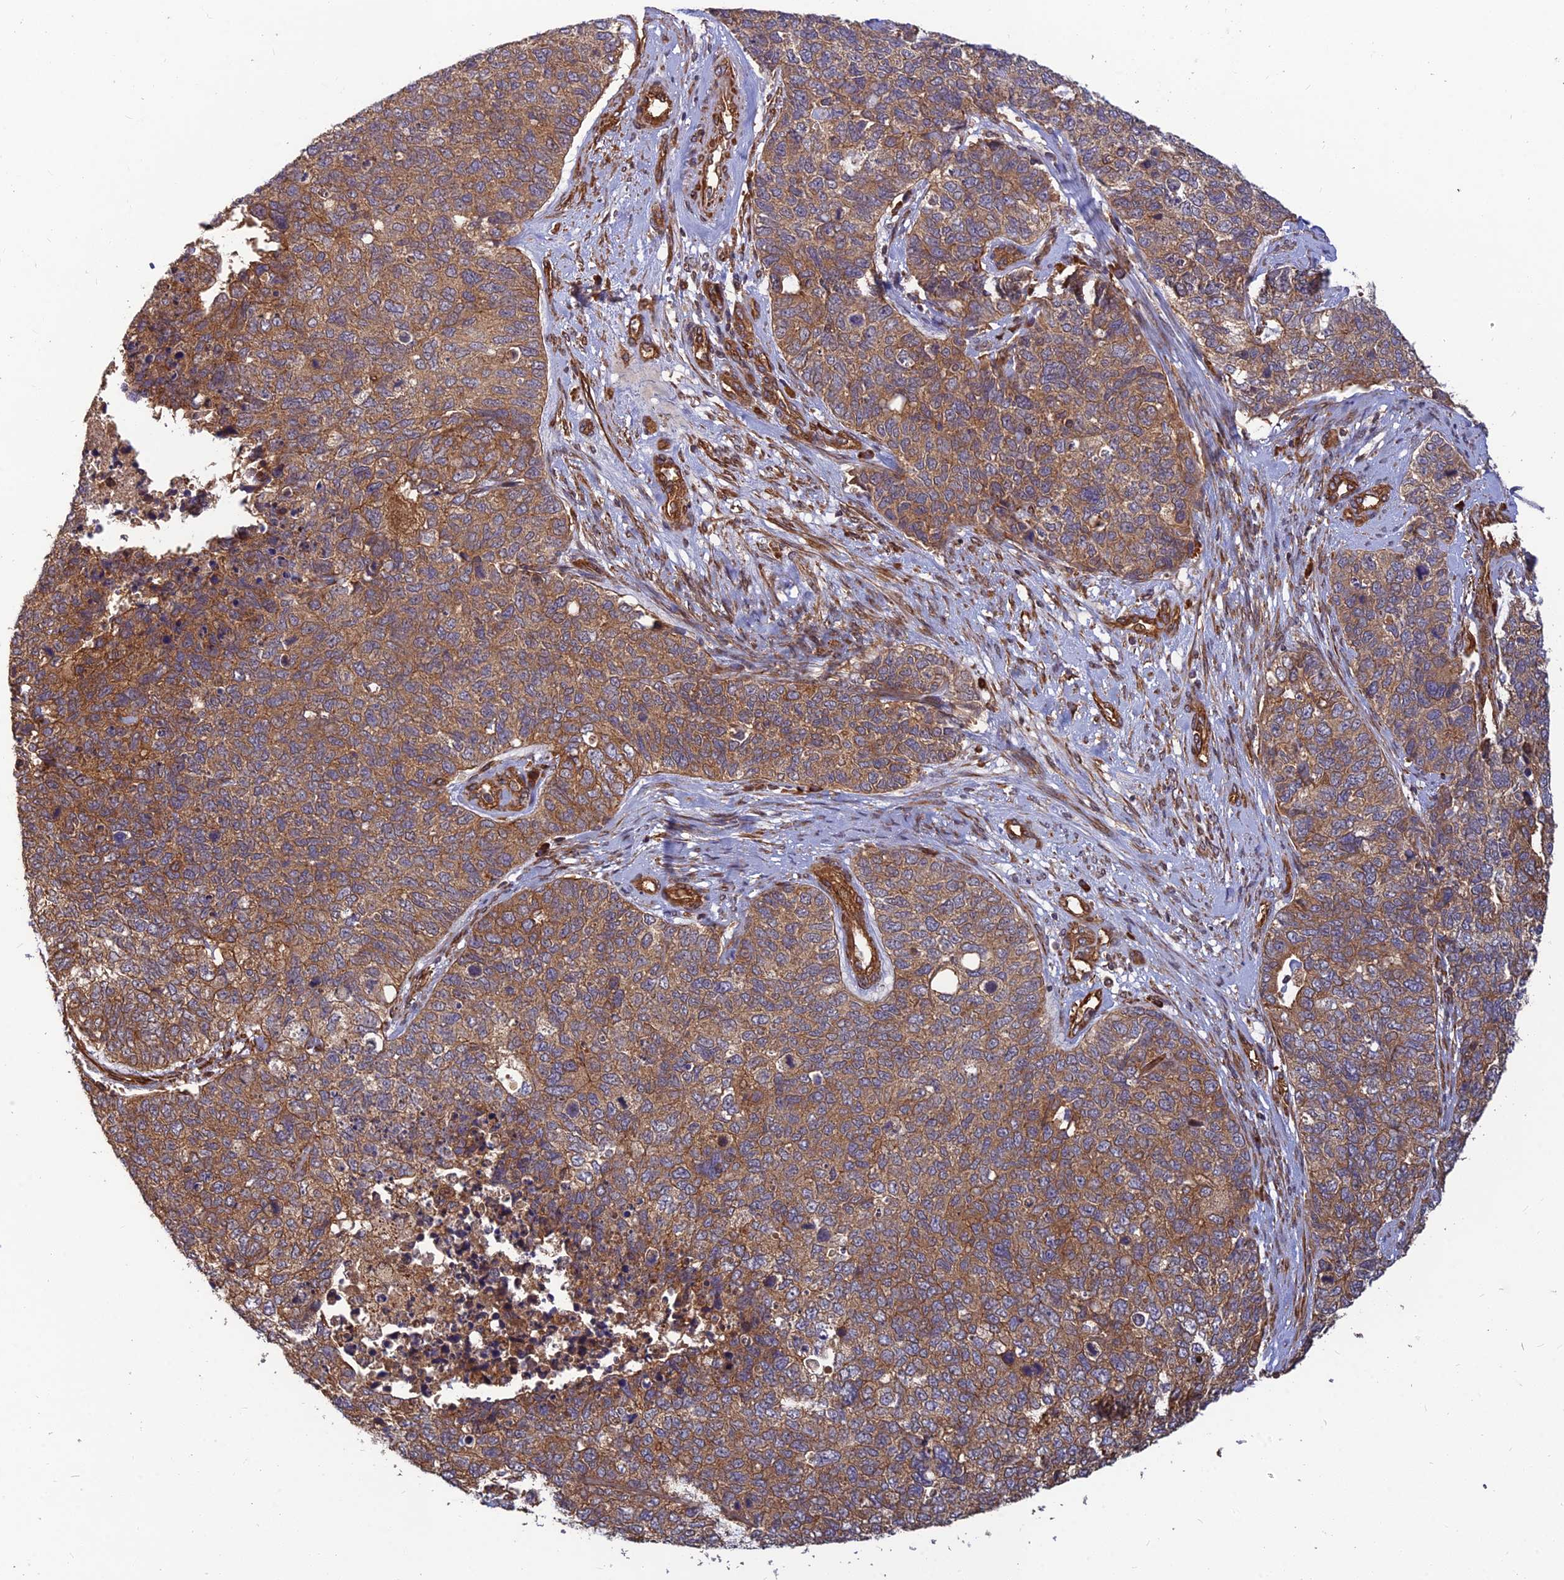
{"staining": {"intensity": "moderate", "quantity": ">75%", "location": "cytoplasmic/membranous"}, "tissue": "cervical cancer", "cell_type": "Tumor cells", "image_type": "cancer", "snomed": [{"axis": "morphology", "description": "Squamous cell carcinoma, NOS"}, {"axis": "topography", "description": "Cervix"}], "caption": "Cervical squamous cell carcinoma stained with immunohistochemistry shows moderate cytoplasmic/membranous staining in approximately >75% of tumor cells.", "gene": "RELCH", "patient": {"sex": "female", "age": 63}}